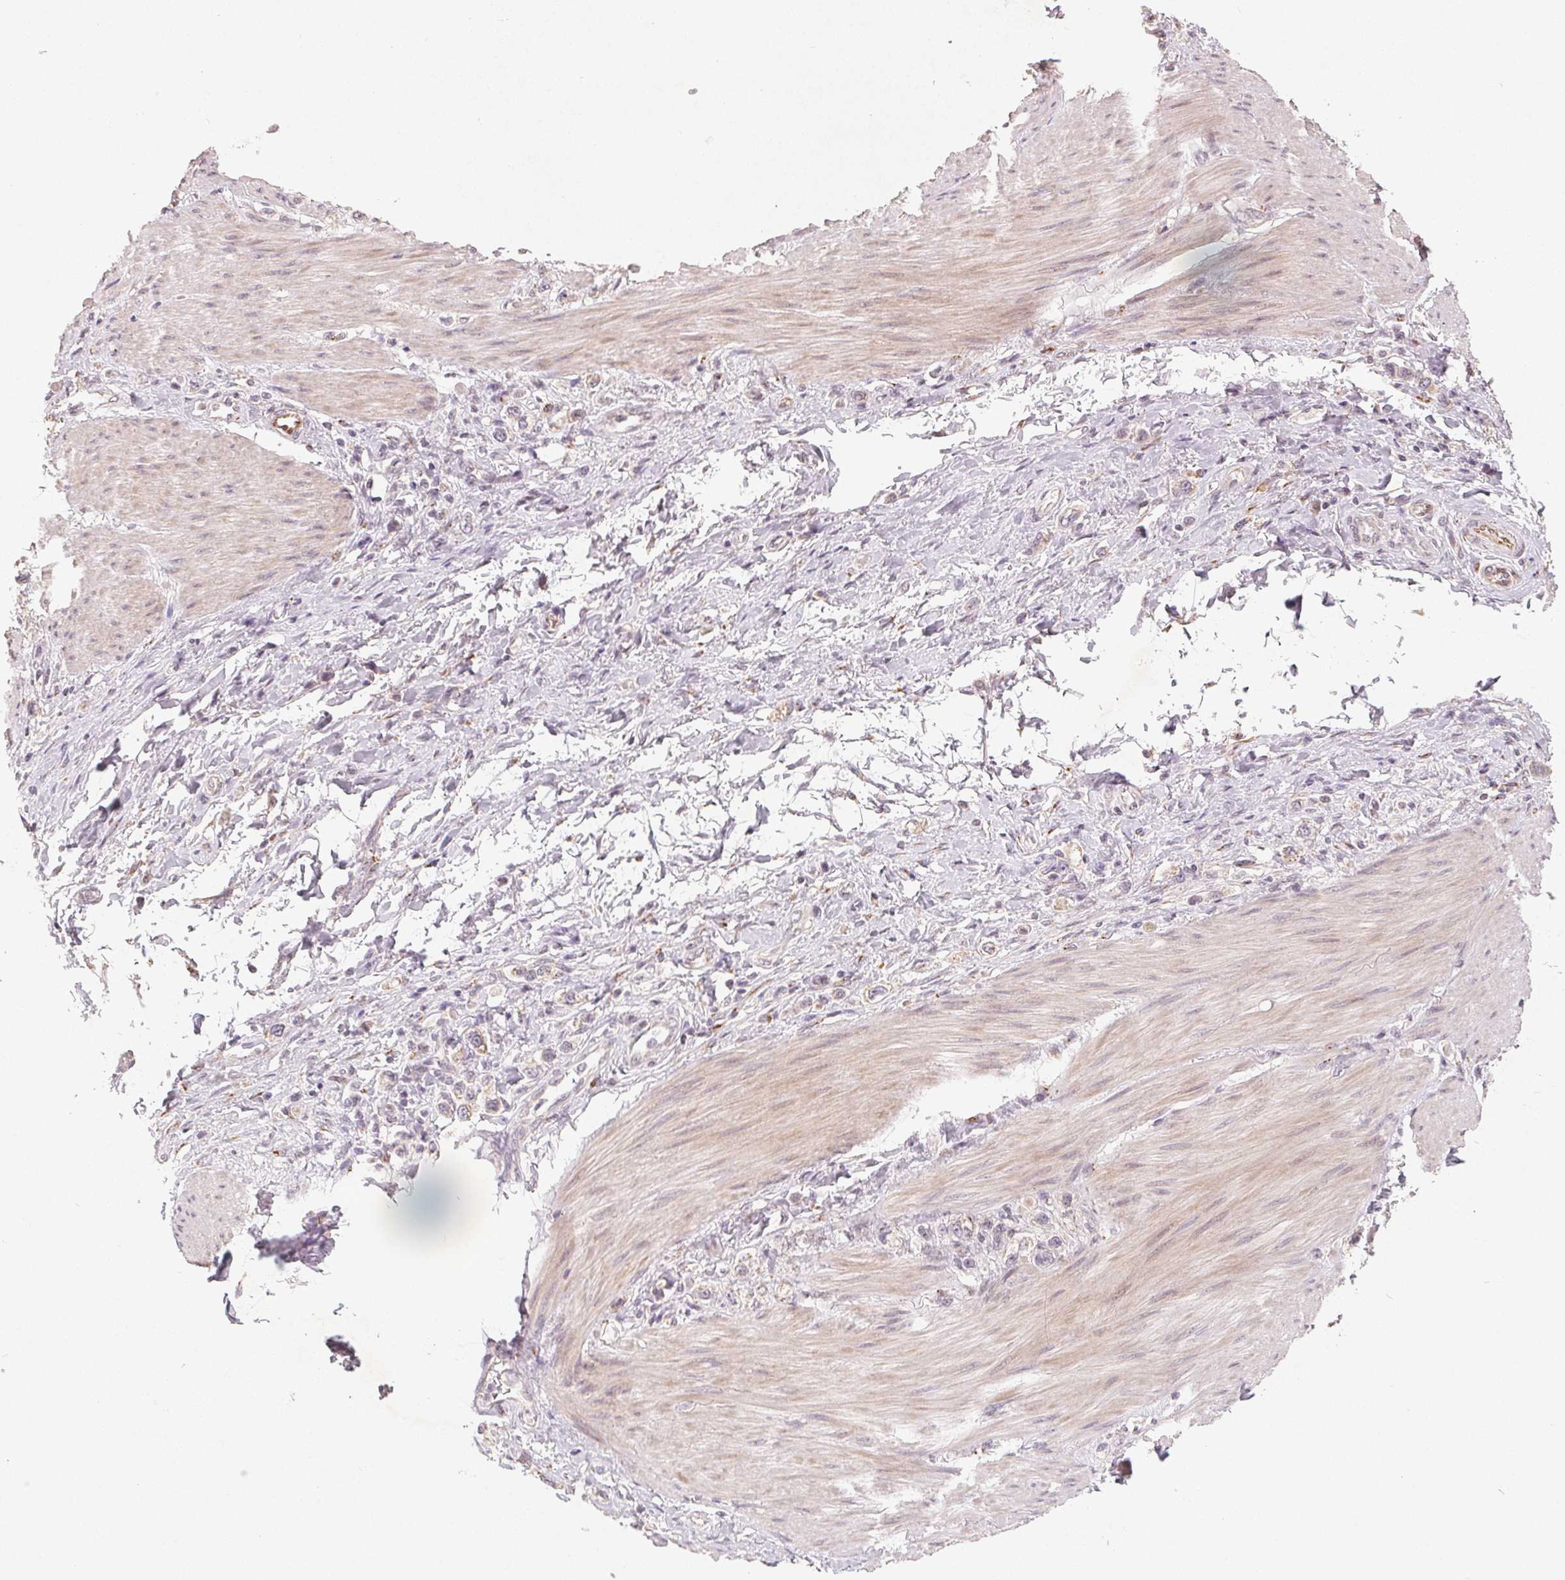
{"staining": {"intensity": "negative", "quantity": "none", "location": "none"}, "tissue": "stomach cancer", "cell_type": "Tumor cells", "image_type": "cancer", "snomed": [{"axis": "morphology", "description": "Adenocarcinoma, NOS"}, {"axis": "topography", "description": "Stomach"}], "caption": "Tumor cells are negative for protein expression in human stomach adenocarcinoma.", "gene": "TMSB15B", "patient": {"sex": "female", "age": 65}}